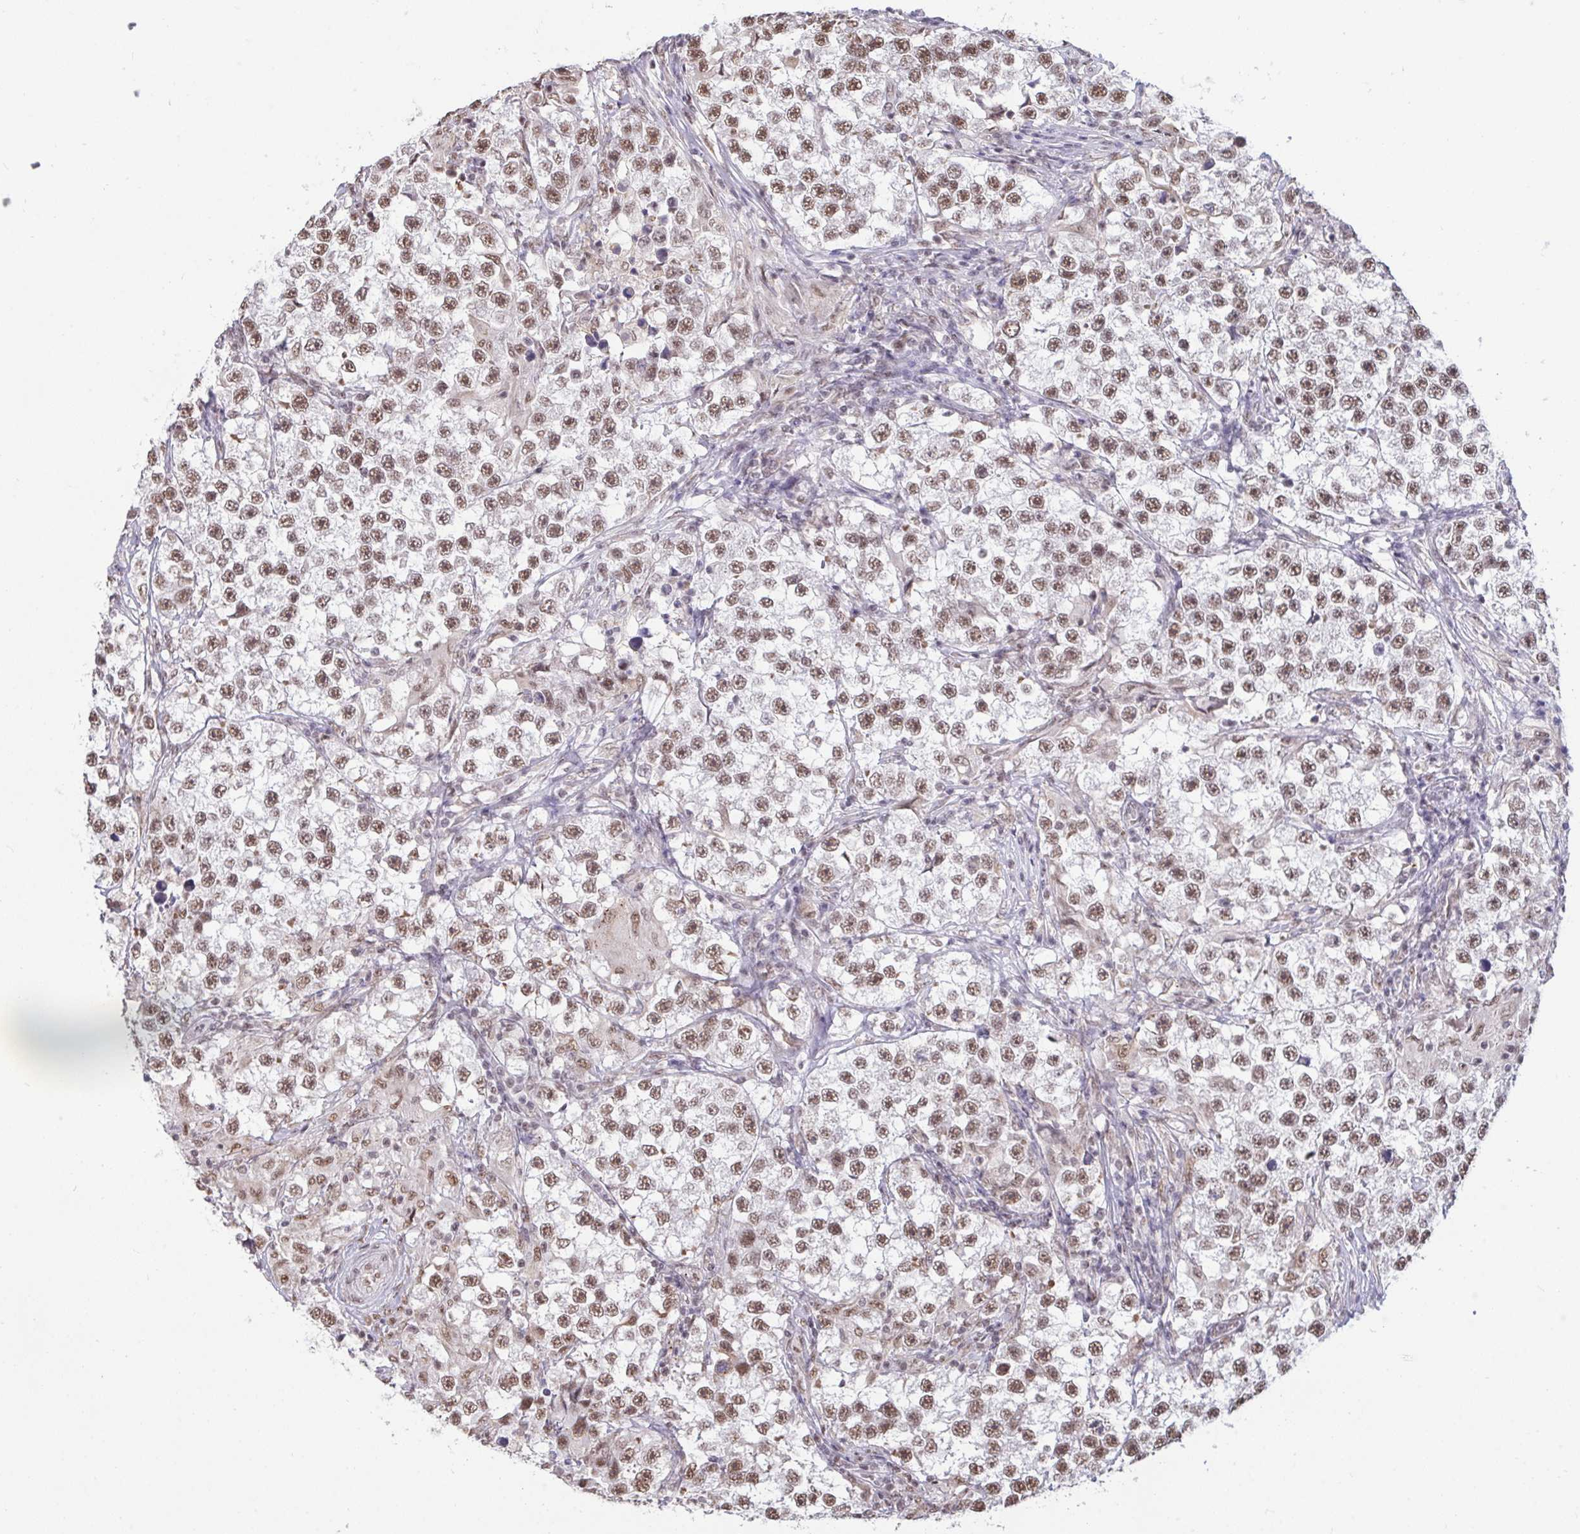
{"staining": {"intensity": "moderate", "quantity": ">75%", "location": "nuclear"}, "tissue": "testis cancer", "cell_type": "Tumor cells", "image_type": "cancer", "snomed": [{"axis": "morphology", "description": "Seminoma, NOS"}, {"axis": "topography", "description": "Testis"}], "caption": "This is a histology image of immunohistochemistry staining of testis seminoma, which shows moderate positivity in the nuclear of tumor cells.", "gene": "PUF60", "patient": {"sex": "male", "age": 46}}